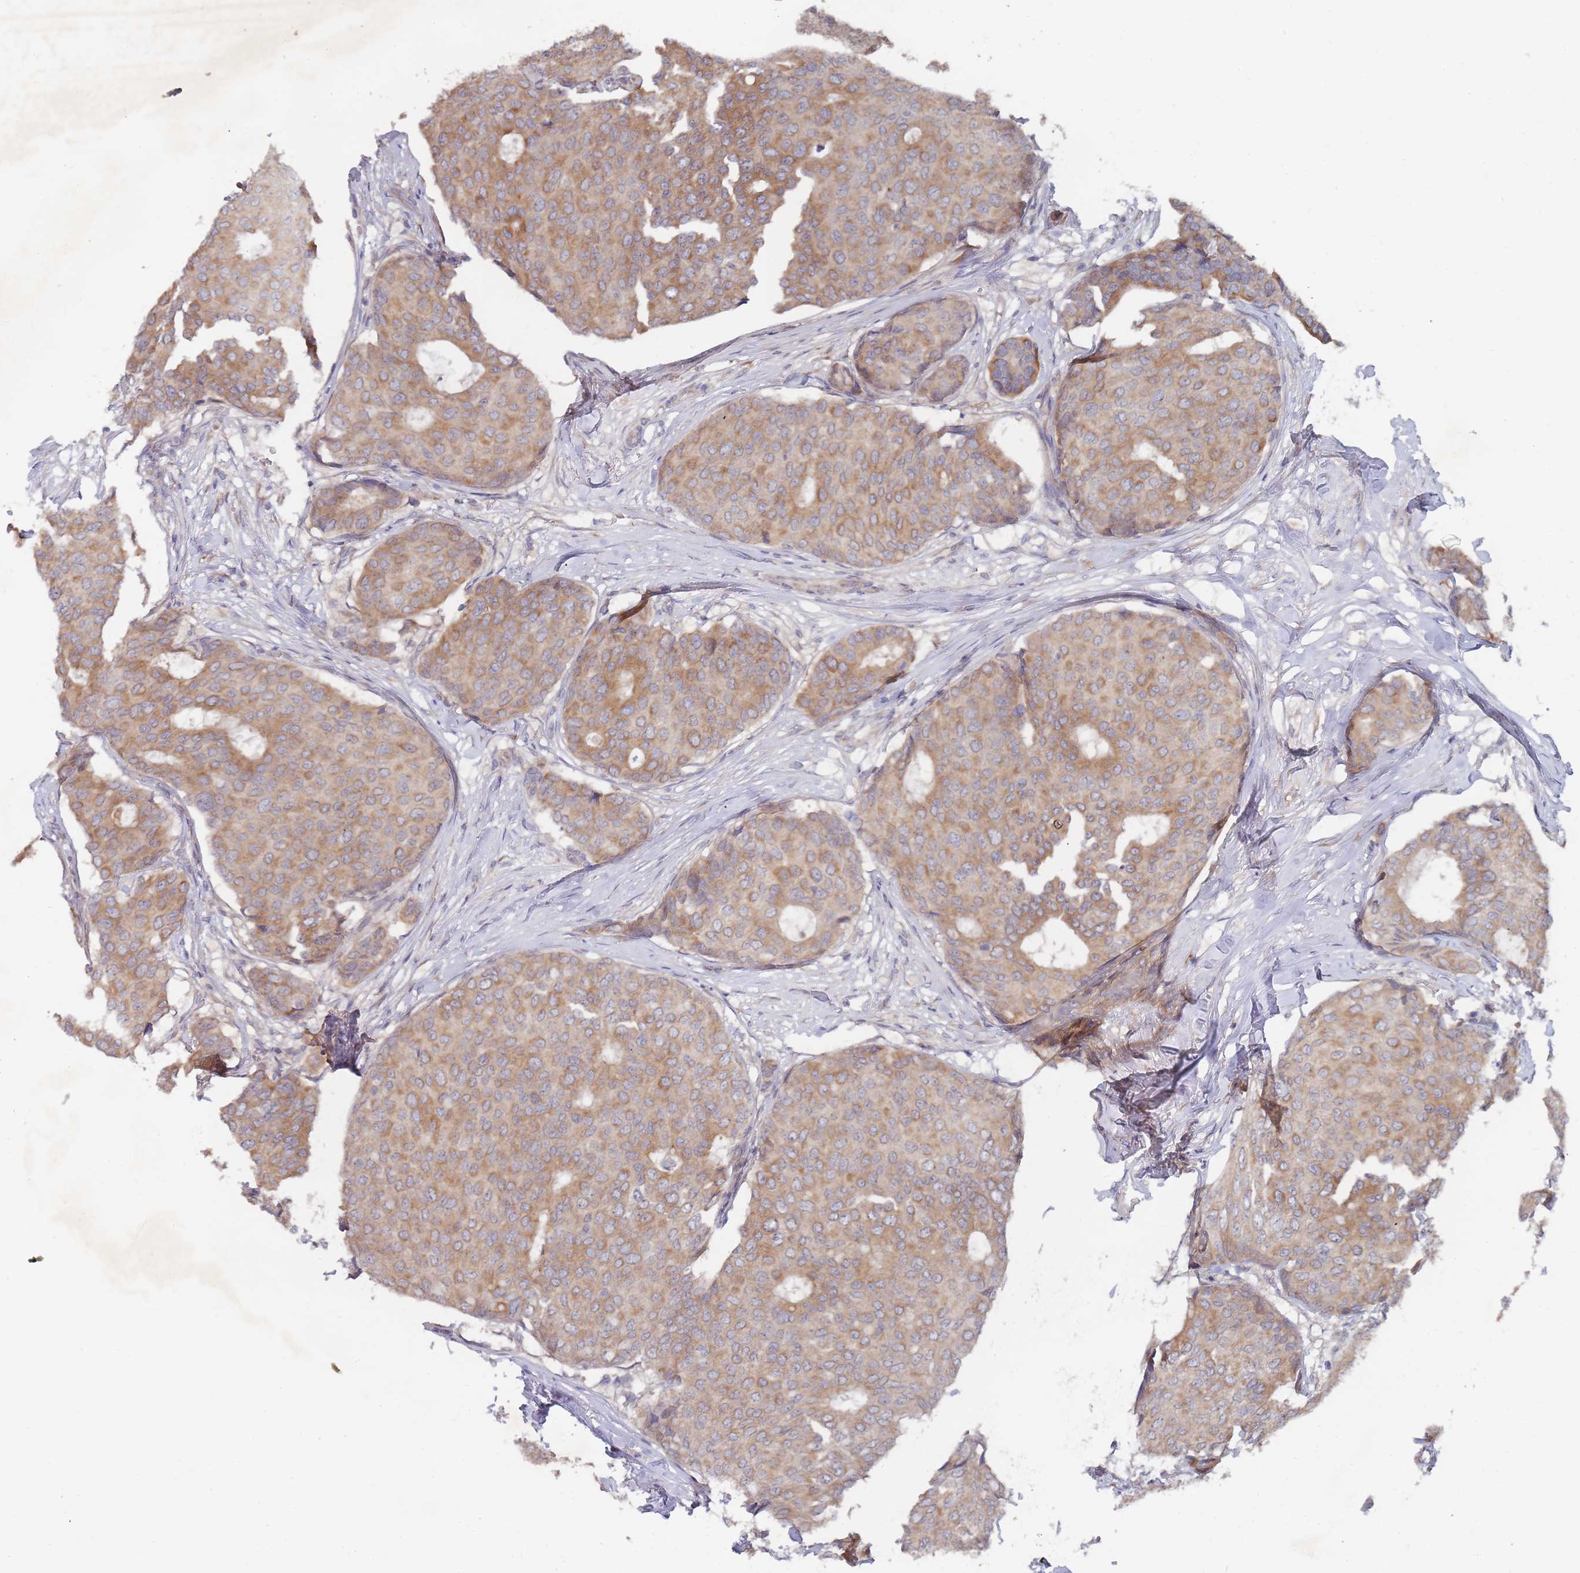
{"staining": {"intensity": "moderate", "quantity": ">75%", "location": "cytoplasmic/membranous"}, "tissue": "breast cancer", "cell_type": "Tumor cells", "image_type": "cancer", "snomed": [{"axis": "morphology", "description": "Duct carcinoma"}, {"axis": "topography", "description": "Breast"}], "caption": "Immunohistochemistry (IHC) (DAB (3,3'-diaminobenzidine)) staining of breast cancer demonstrates moderate cytoplasmic/membranous protein positivity in about >75% of tumor cells. The protein of interest is stained brown, and the nuclei are stained in blue (DAB IHC with brightfield microscopy, high magnification).", "gene": "SLC35F5", "patient": {"sex": "female", "age": 75}}